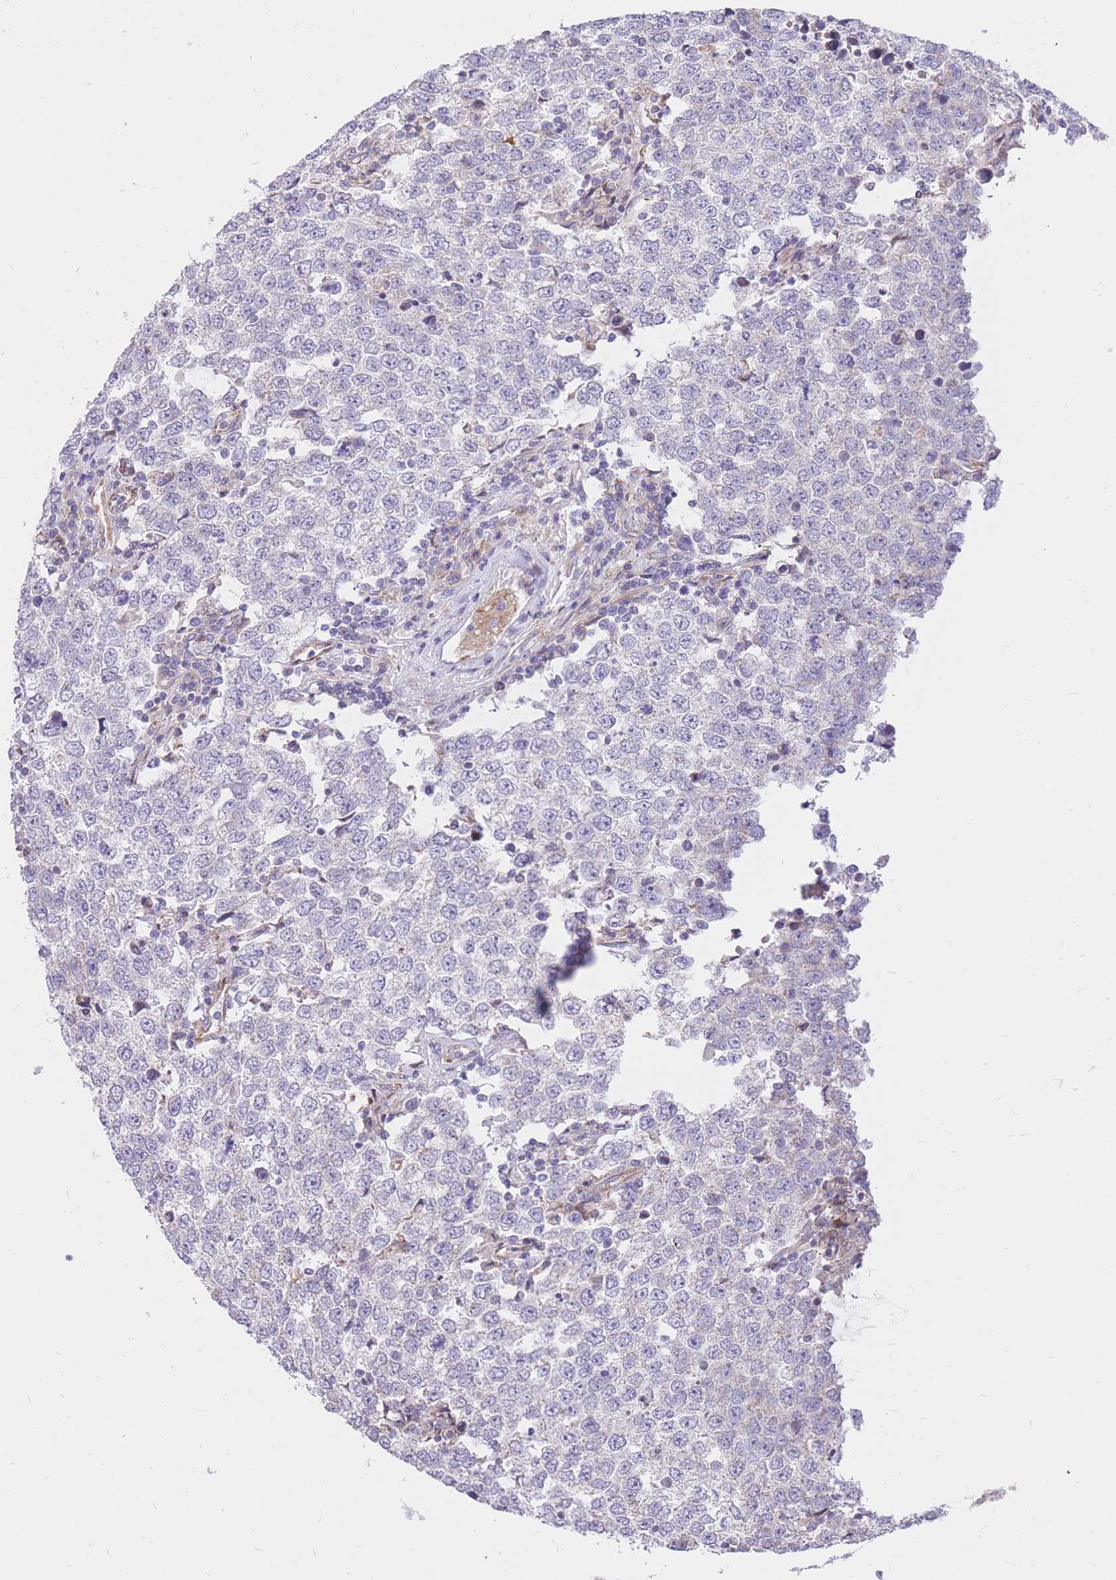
{"staining": {"intensity": "negative", "quantity": "none", "location": "none"}, "tissue": "testis cancer", "cell_type": "Tumor cells", "image_type": "cancer", "snomed": [{"axis": "morphology", "description": "Seminoma, NOS"}, {"axis": "morphology", "description": "Carcinoma, Embryonal, NOS"}, {"axis": "topography", "description": "Testis"}], "caption": "Tumor cells show no significant positivity in testis cancer (seminoma).", "gene": "TOPAZ1", "patient": {"sex": "male", "age": 28}}